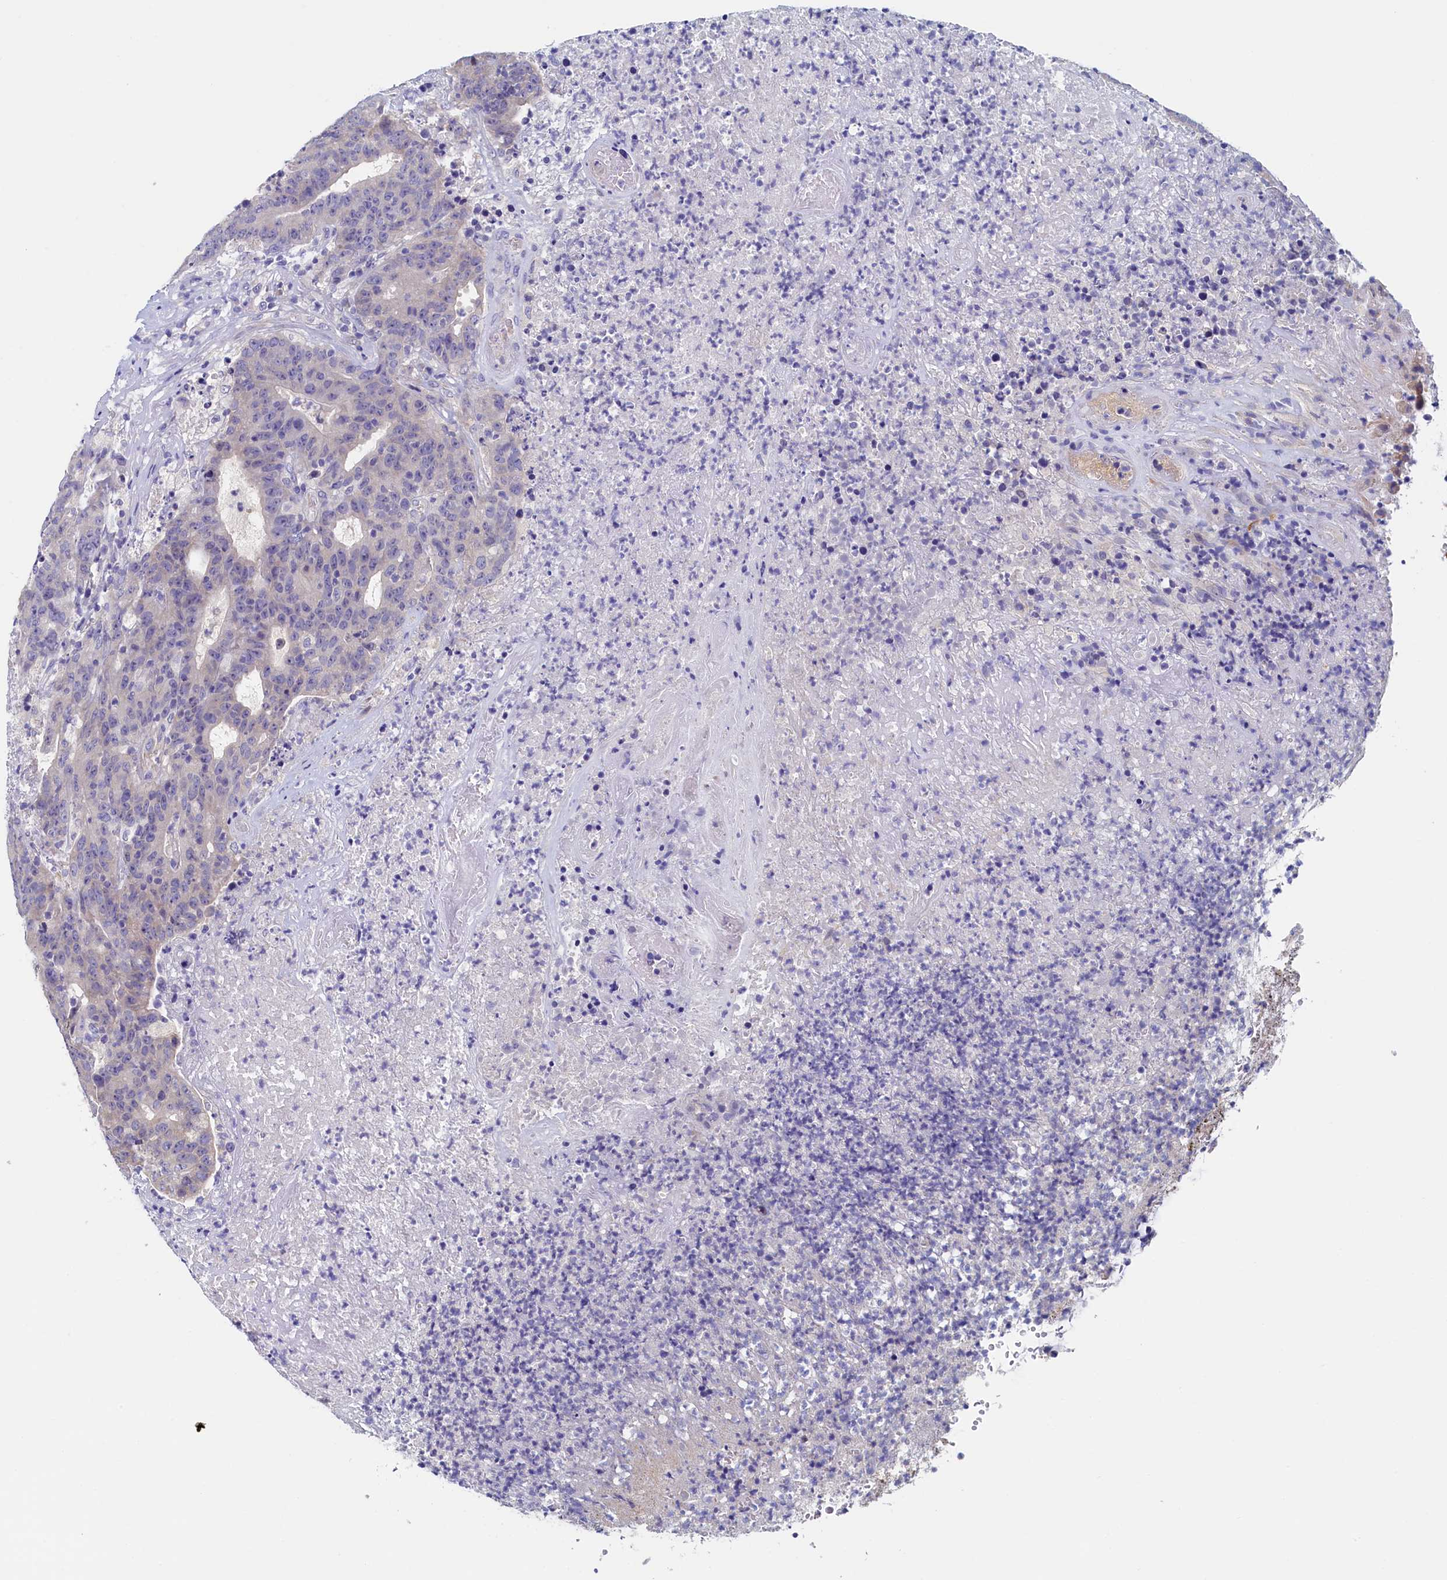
{"staining": {"intensity": "negative", "quantity": "none", "location": "none"}, "tissue": "colorectal cancer", "cell_type": "Tumor cells", "image_type": "cancer", "snomed": [{"axis": "morphology", "description": "Adenocarcinoma, NOS"}, {"axis": "topography", "description": "Colon"}], "caption": "Immunohistochemistry (IHC) of human colorectal cancer displays no staining in tumor cells.", "gene": "DTD1", "patient": {"sex": "female", "age": 75}}